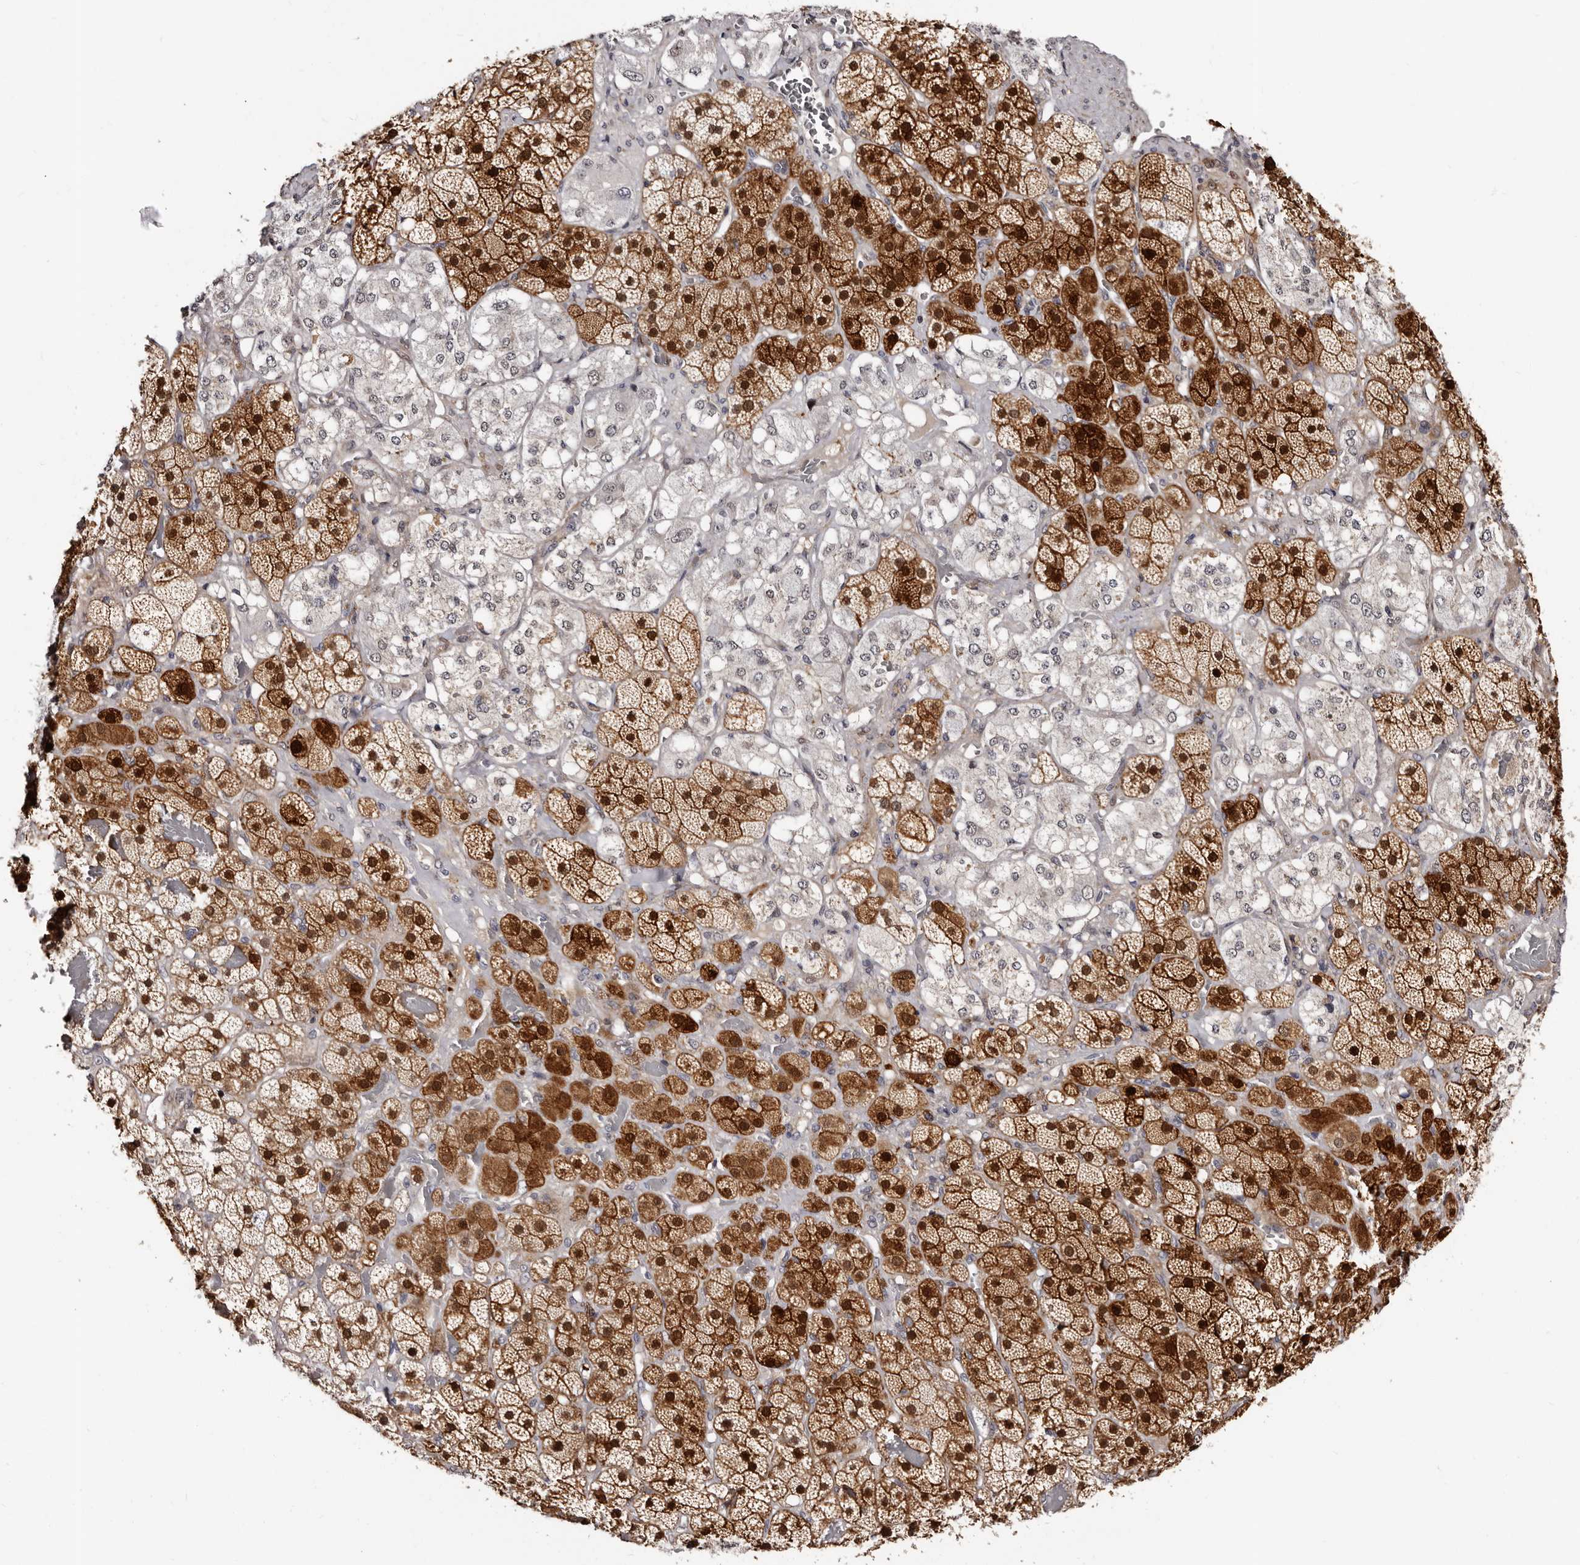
{"staining": {"intensity": "strong", "quantity": "25%-75%", "location": "cytoplasmic/membranous,nuclear"}, "tissue": "adrenal gland", "cell_type": "Glandular cells", "image_type": "normal", "snomed": [{"axis": "morphology", "description": "Normal tissue, NOS"}, {"axis": "topography", "description": "Adrenal gland"}], "caption": "Immunohistochemistry (IHC) image of unremarkable human adrenal gland stained for a protein (brown), which displays high levels of strong cytoplasmic/membranous,nuclear expression in about 25%-75% of glandular cells.", "gene": "PHF20L1", "patient": {"sex": "male", "age": 57}}